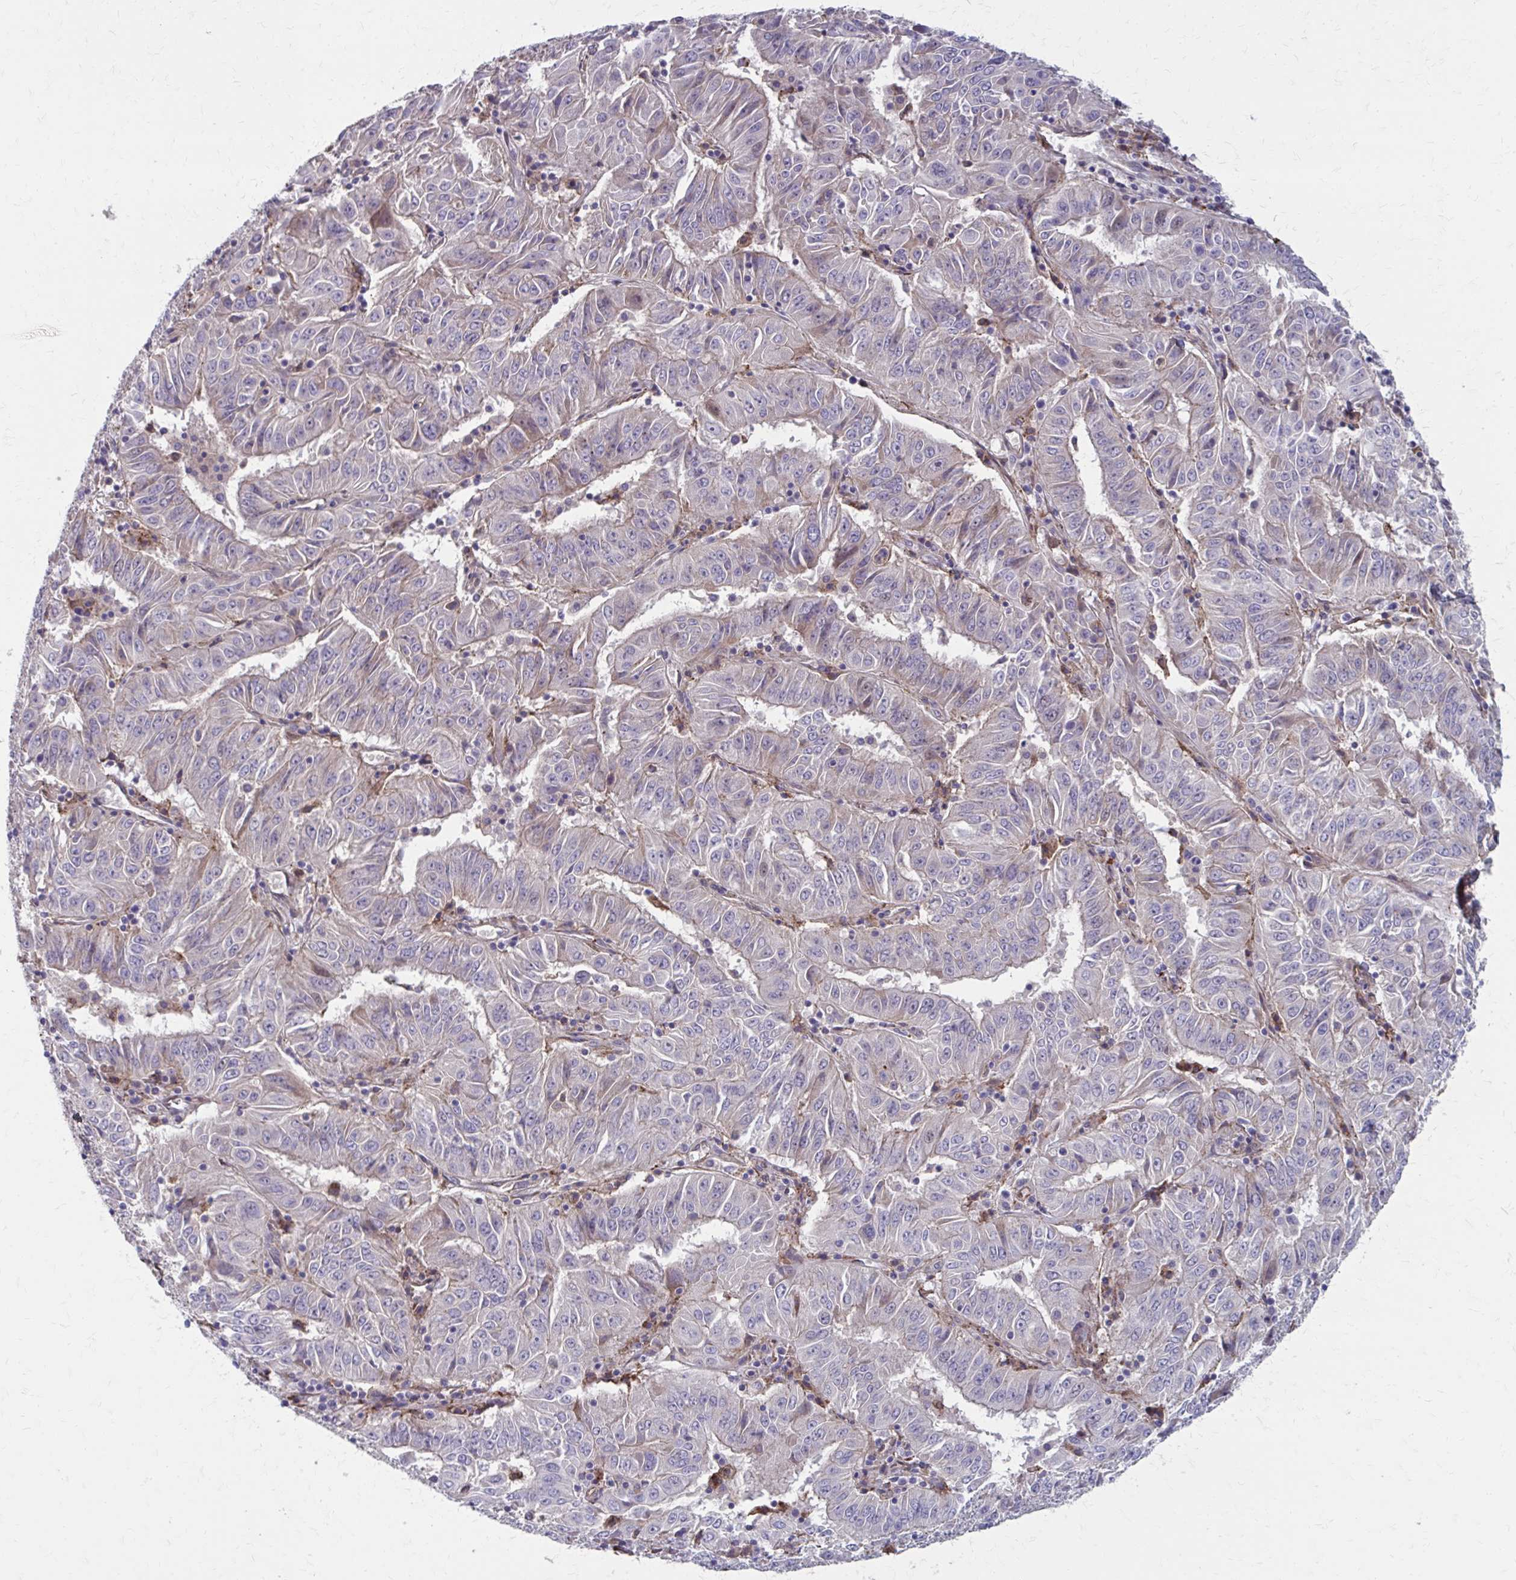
{"staining": {"intensity": "negative", "quantity": "none", "location": "none"}, "tissue": "pancreatic cancer", "cell_type": "Tumor cells", "image_type": "cancer", "snomed": [{"axis": "morphology", "description": "Adenocarcinoma, NOS"}, {"axis": "topography", "description": "Pancreas"}], "caption": "Adenocarcinoma (pancreatic) was stained to show a protein in brown. There is no significant positivity in tumor cells.", "gene": "MMP14", "patient": {"sex": "male", "age": 63}}